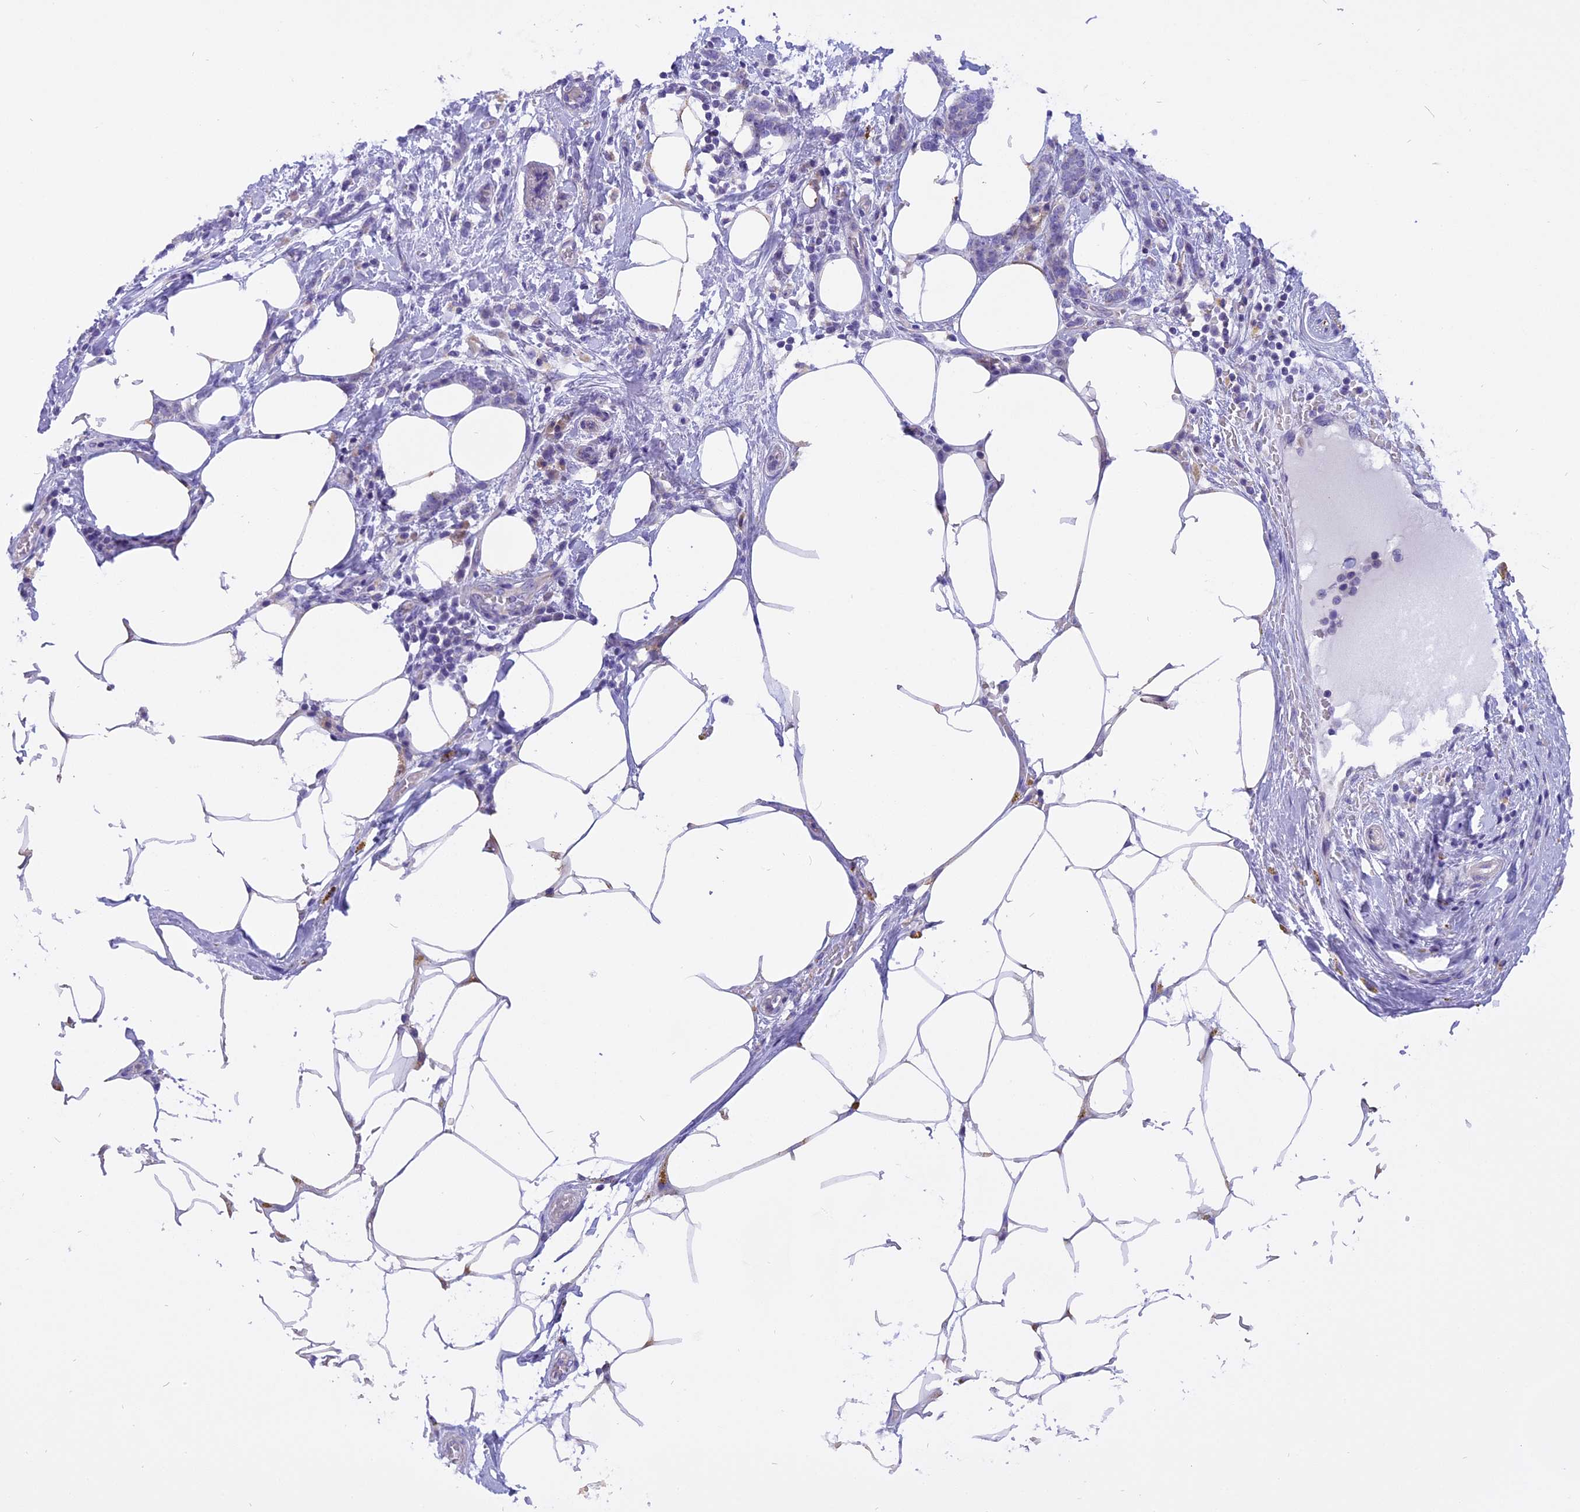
{"staining": {"intensity": "negative", "quantity": "none", "location": "none"}, "tissue": "breast cancer", "cell_type": "Tumor cells", "image_type": "cancer", "snomed": [{"axis": "morphology", "description": "Lobular carcinoma"}, {"axis": "topography", "description": "Breast"}], "caption": "Image shows no protein staining in tumor cells of breast cancer (lobular carcinoma) tissue.", "gene": "TRIM3", "patient": {"sex": "female", "age": 58}}